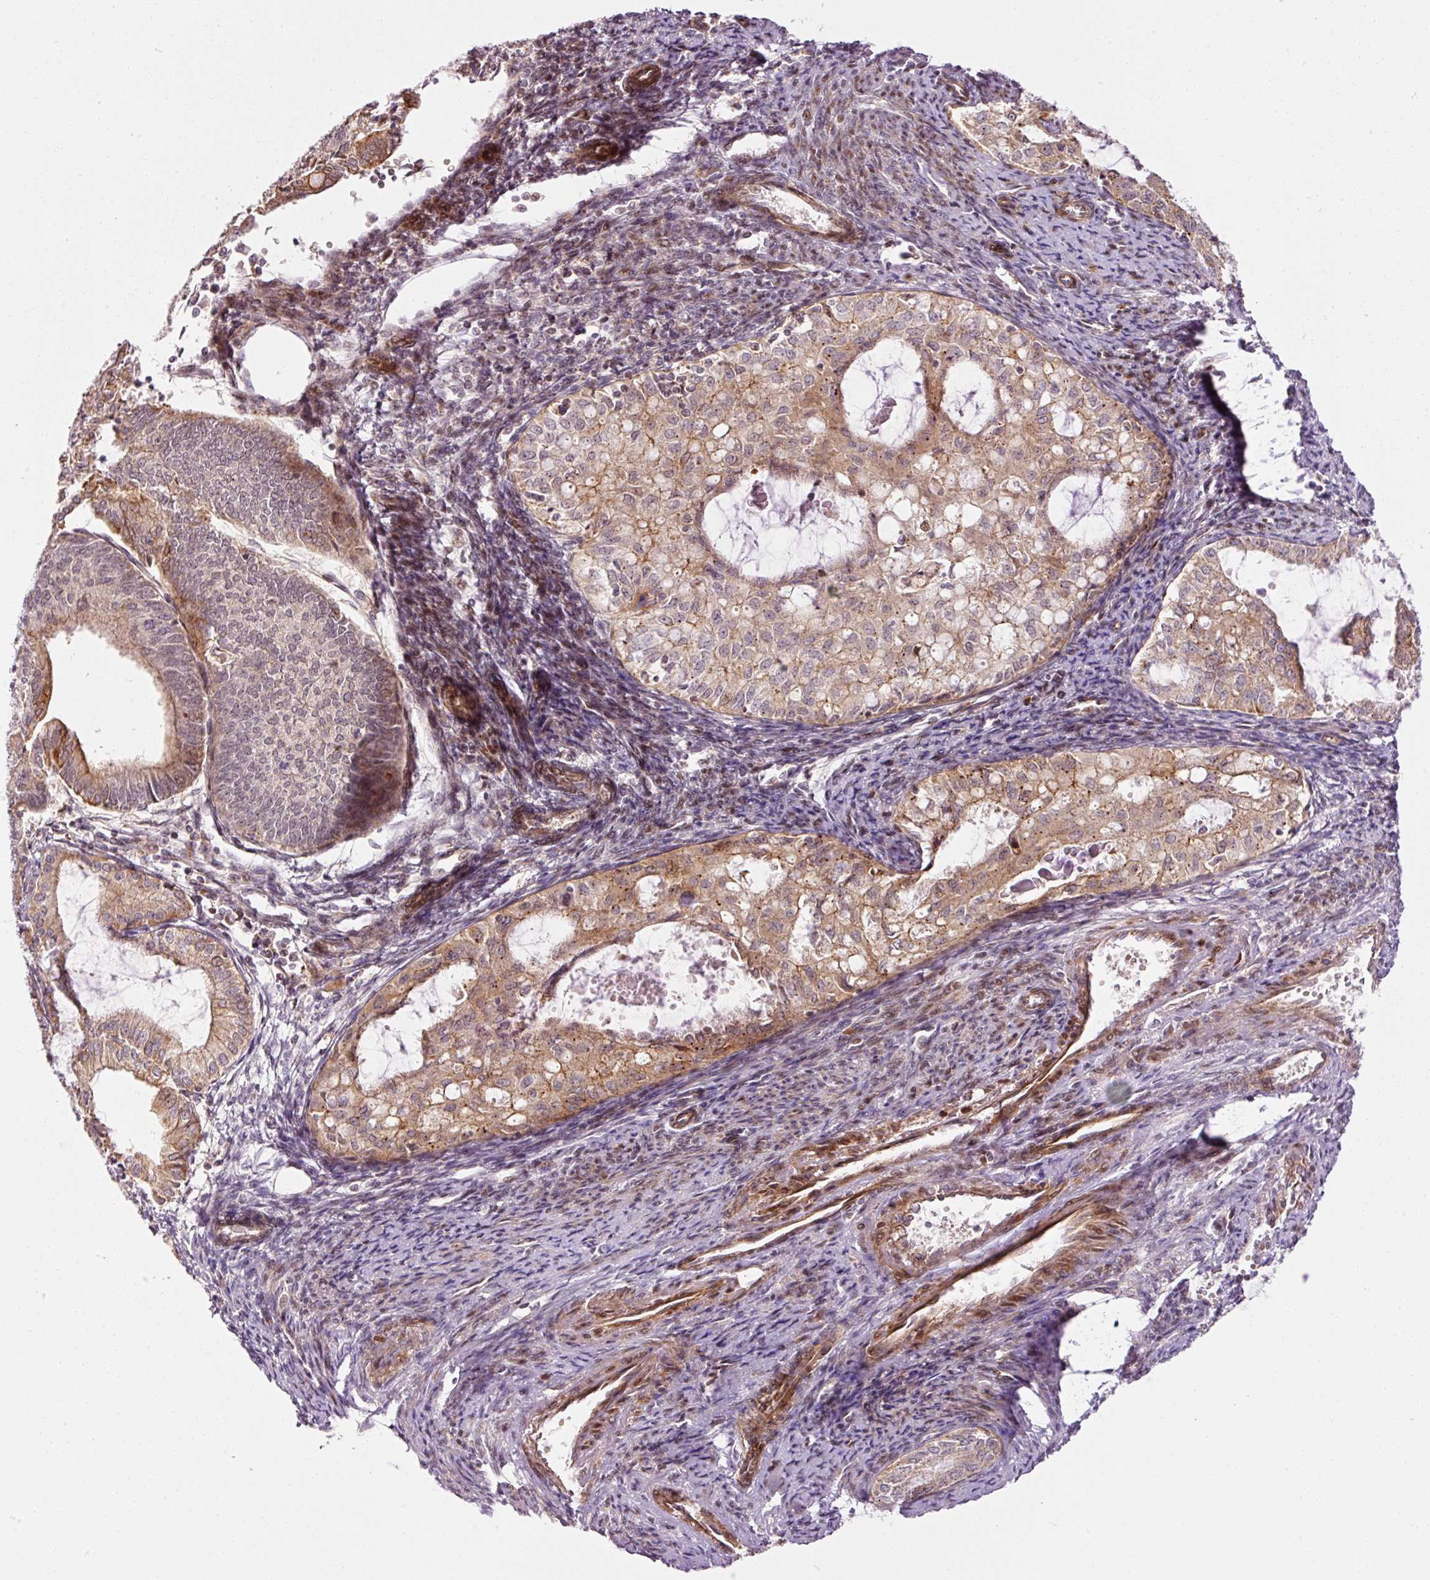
{"staining": {"intensity": "moderate", "quantity": ">75%", "location": "cytoplasmic/membranous"}, "tissue": "endometrial cancer", "cell_type": "Tumor cells", "image_type": "cancer", "snomed": [{"axis": "morphology", "description": "Adenocarcinoma, NOS"}, {"axis": "topography", "description": "Endometrium"}], "caption": "This micrograph exhibits immunohistochemistry (IHC) staining of human adenocarcinoma (endometrial), with medium moderate cytoplasmic/membranous staining in about >75% of tumor cells.", "gene": "ANKRD20A1", "patient": {"sex": "female", "age": 70}}